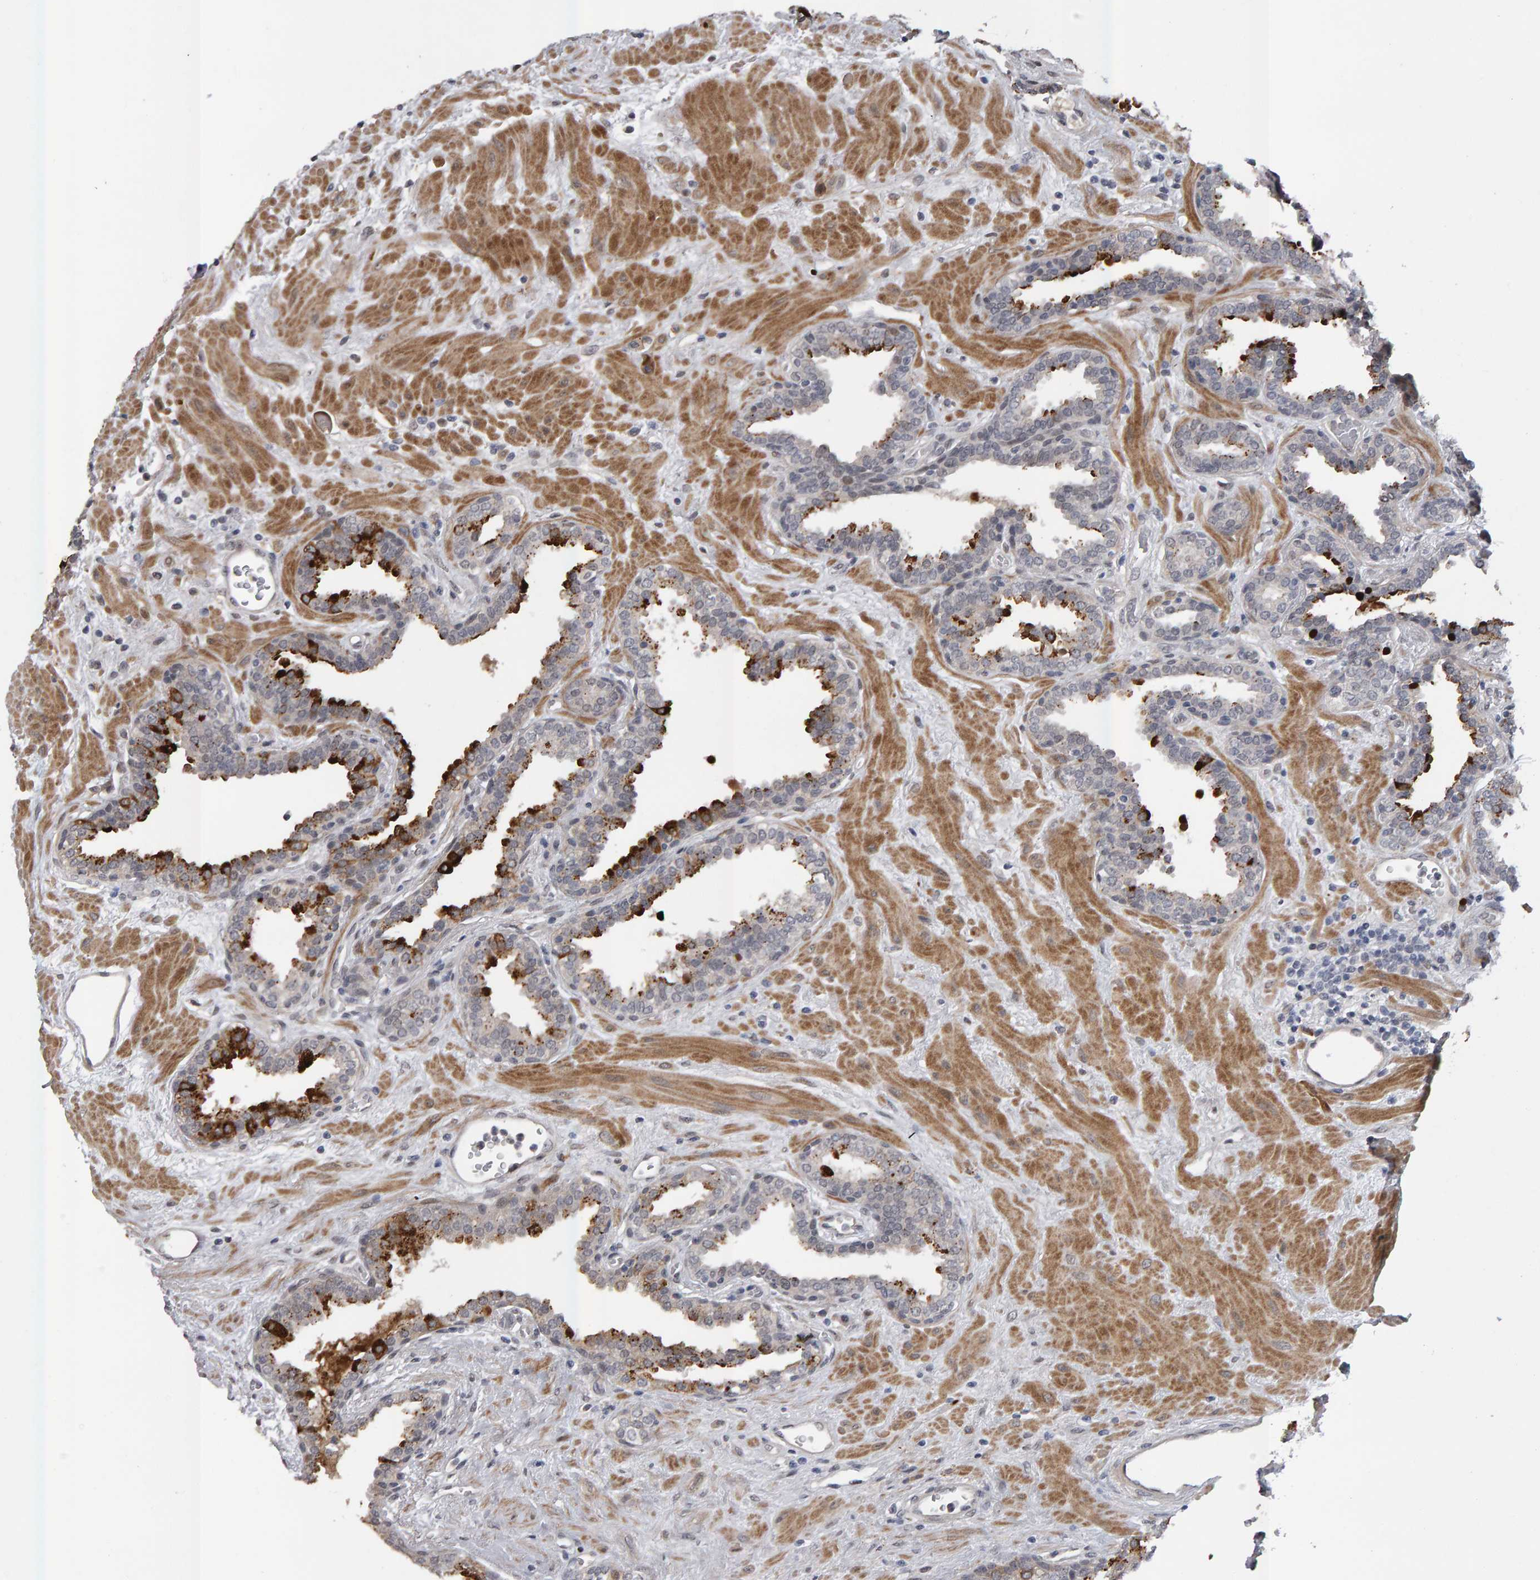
{"staining": {"intensity": "strong", "quantity": "<25%", "location": "cytoplasmic/membranous"}, "tissue": "prostate", "cell_type": "Glandular cells", "image_type": "normal", "snomed": [{"axis": "morphology", "description": "Normal tissue, NOS"}, {"axis": "topography", "description": "Prostate"}], "caption": "Prostate stained with a brown dye demonstrates strong cytoplasmic/membranous positive staining in approximately <25% of glandular cells.", "gene": "IPO8", "patient": {"sex": "male", "age": 51}}